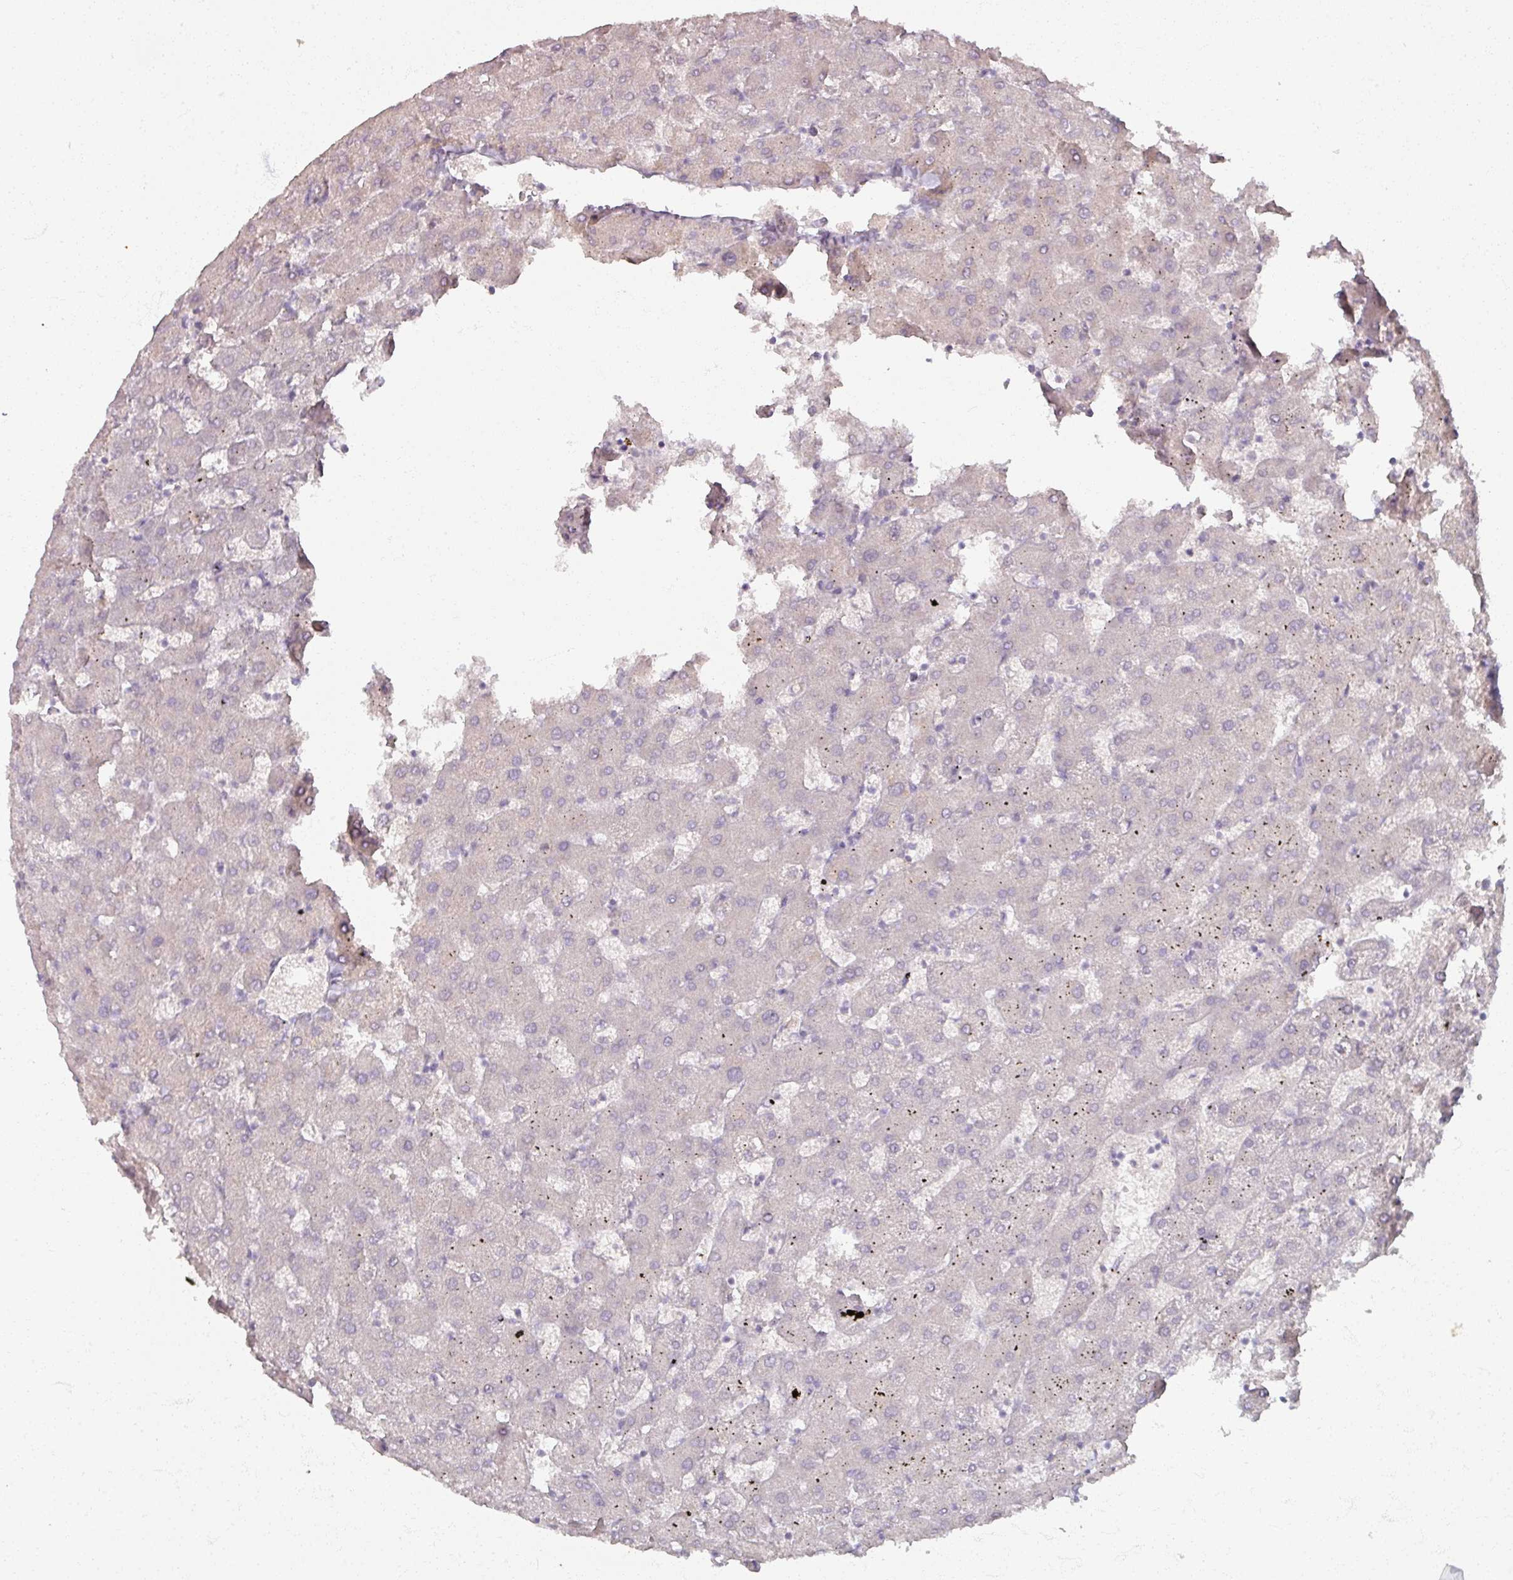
{"staining": {"intensity": "negative", "quantity": "none", "location": "none"}, "tissue": "liver", "cell_type": "Cholangiocytes", "image_type": "normal", "snomed": [{"axis": "morphology", "description": "Normal tissue, NOS"}, {"axis": "topography", "description": "Liver"}], "caption": "Immunohistochemistry image of unremarkable human liver stained for a protein (brown), which demonstrates no expression in cholangiocytes. (DAB (3,3'-diaminobenzidine) immunohistochemistry with hematoxylin counter stain).", "gene": "SOX11", "patient": {"sex": "female", "age": 63}}